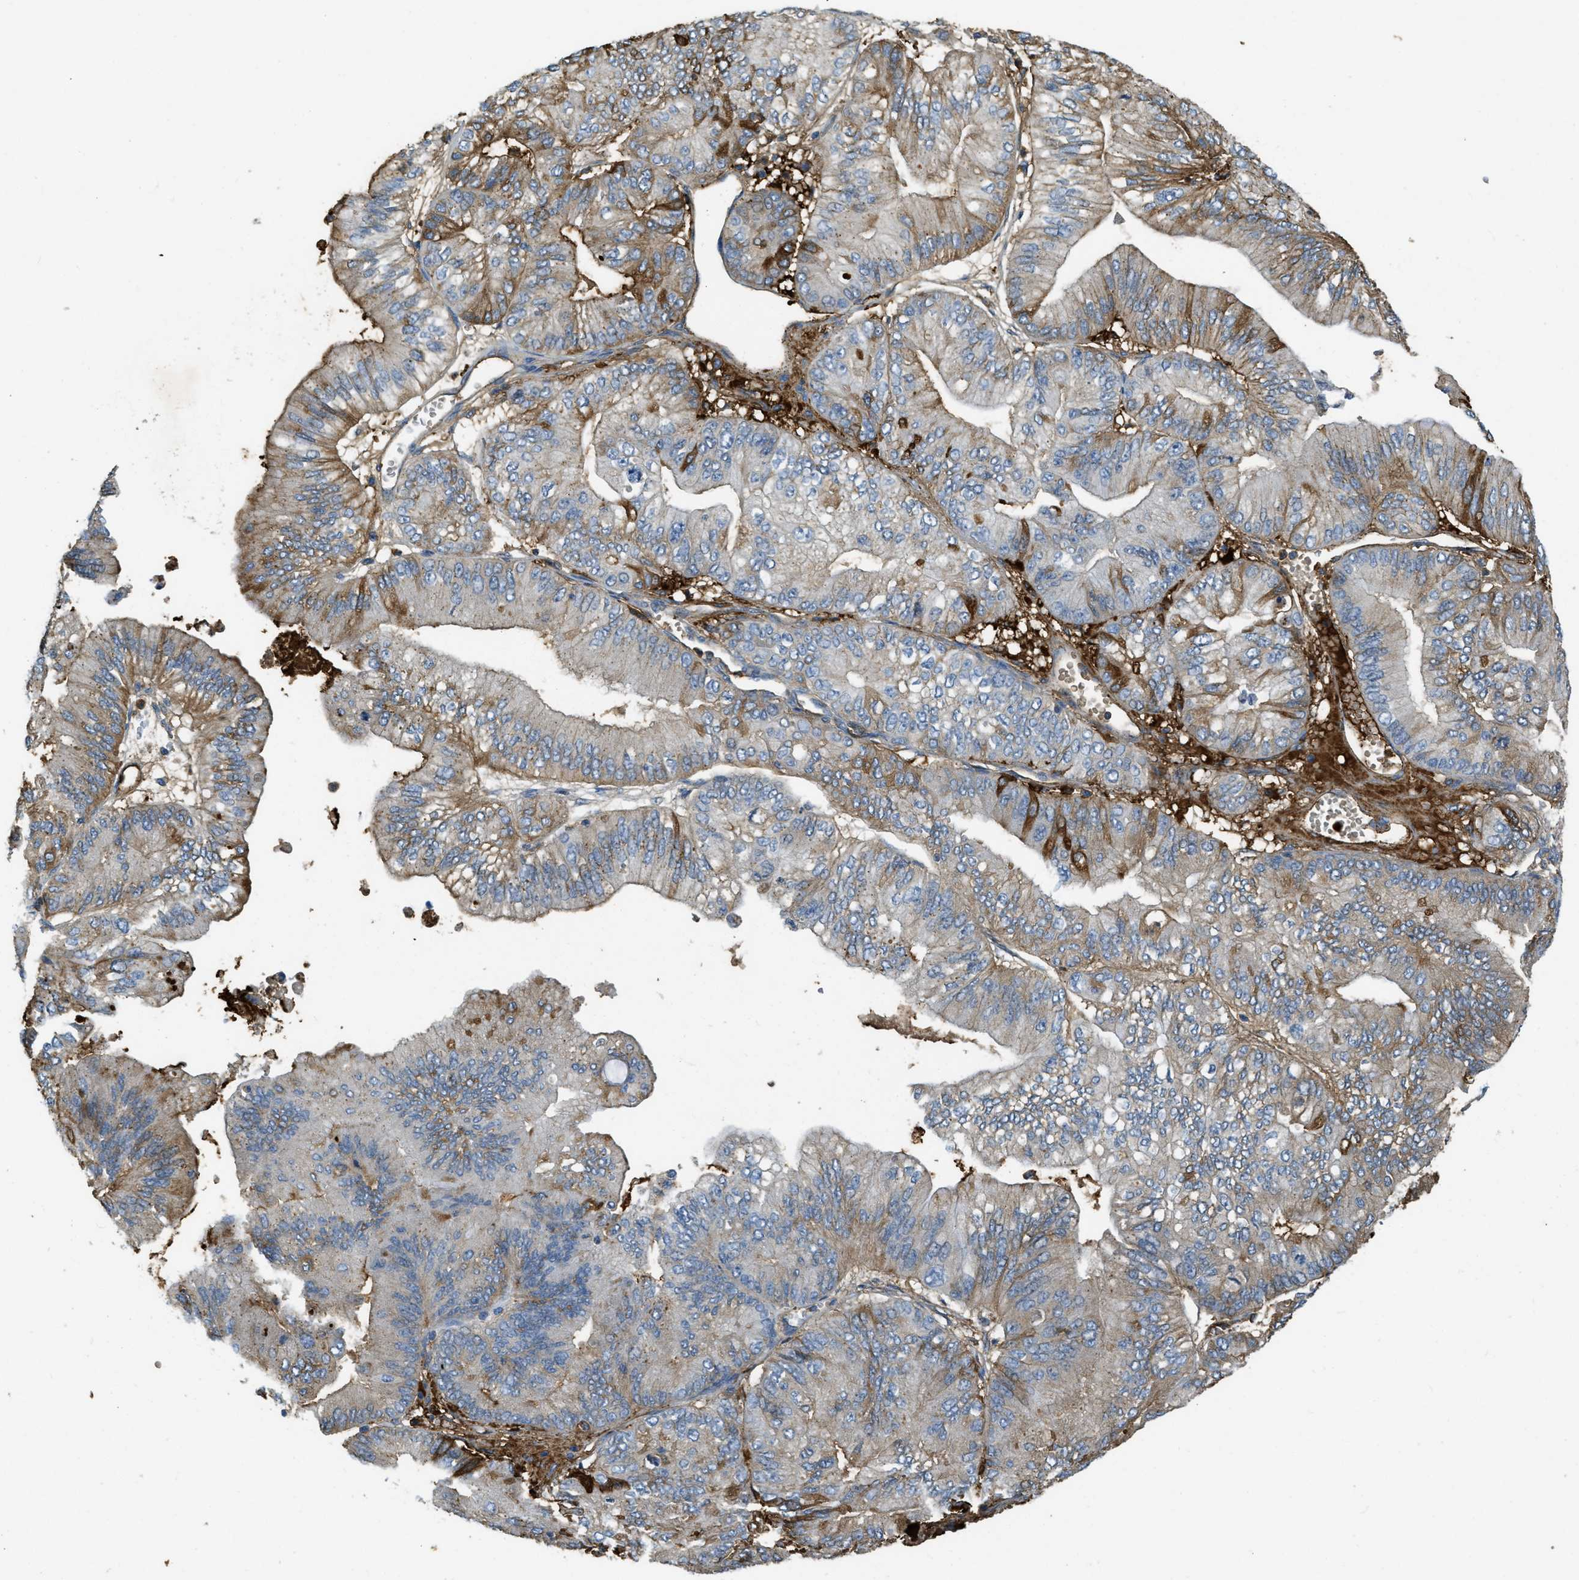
{"staining": {"intensity": "weak", "quantity": ">75%", "location": "cytoplasmic/membranous"}, "tissue": "ovarian cancer", "cell_type": "Tumor cells", "image_type": "cancer", "snomed": [{"axis": "morphology", "description": "Cystadenocarcinoma, mucinous, NOS"}, {"axis": "topography", "description": "Ovary"}], "caption": "A low amount of weak cytoplasmic/membranous expression is seen in about >75% of tumor cells in ovarian mucinous cystadenocarcinoma tissue.", "gene": "PRTN3", "patient": {"sex": "female", "age": 61}}